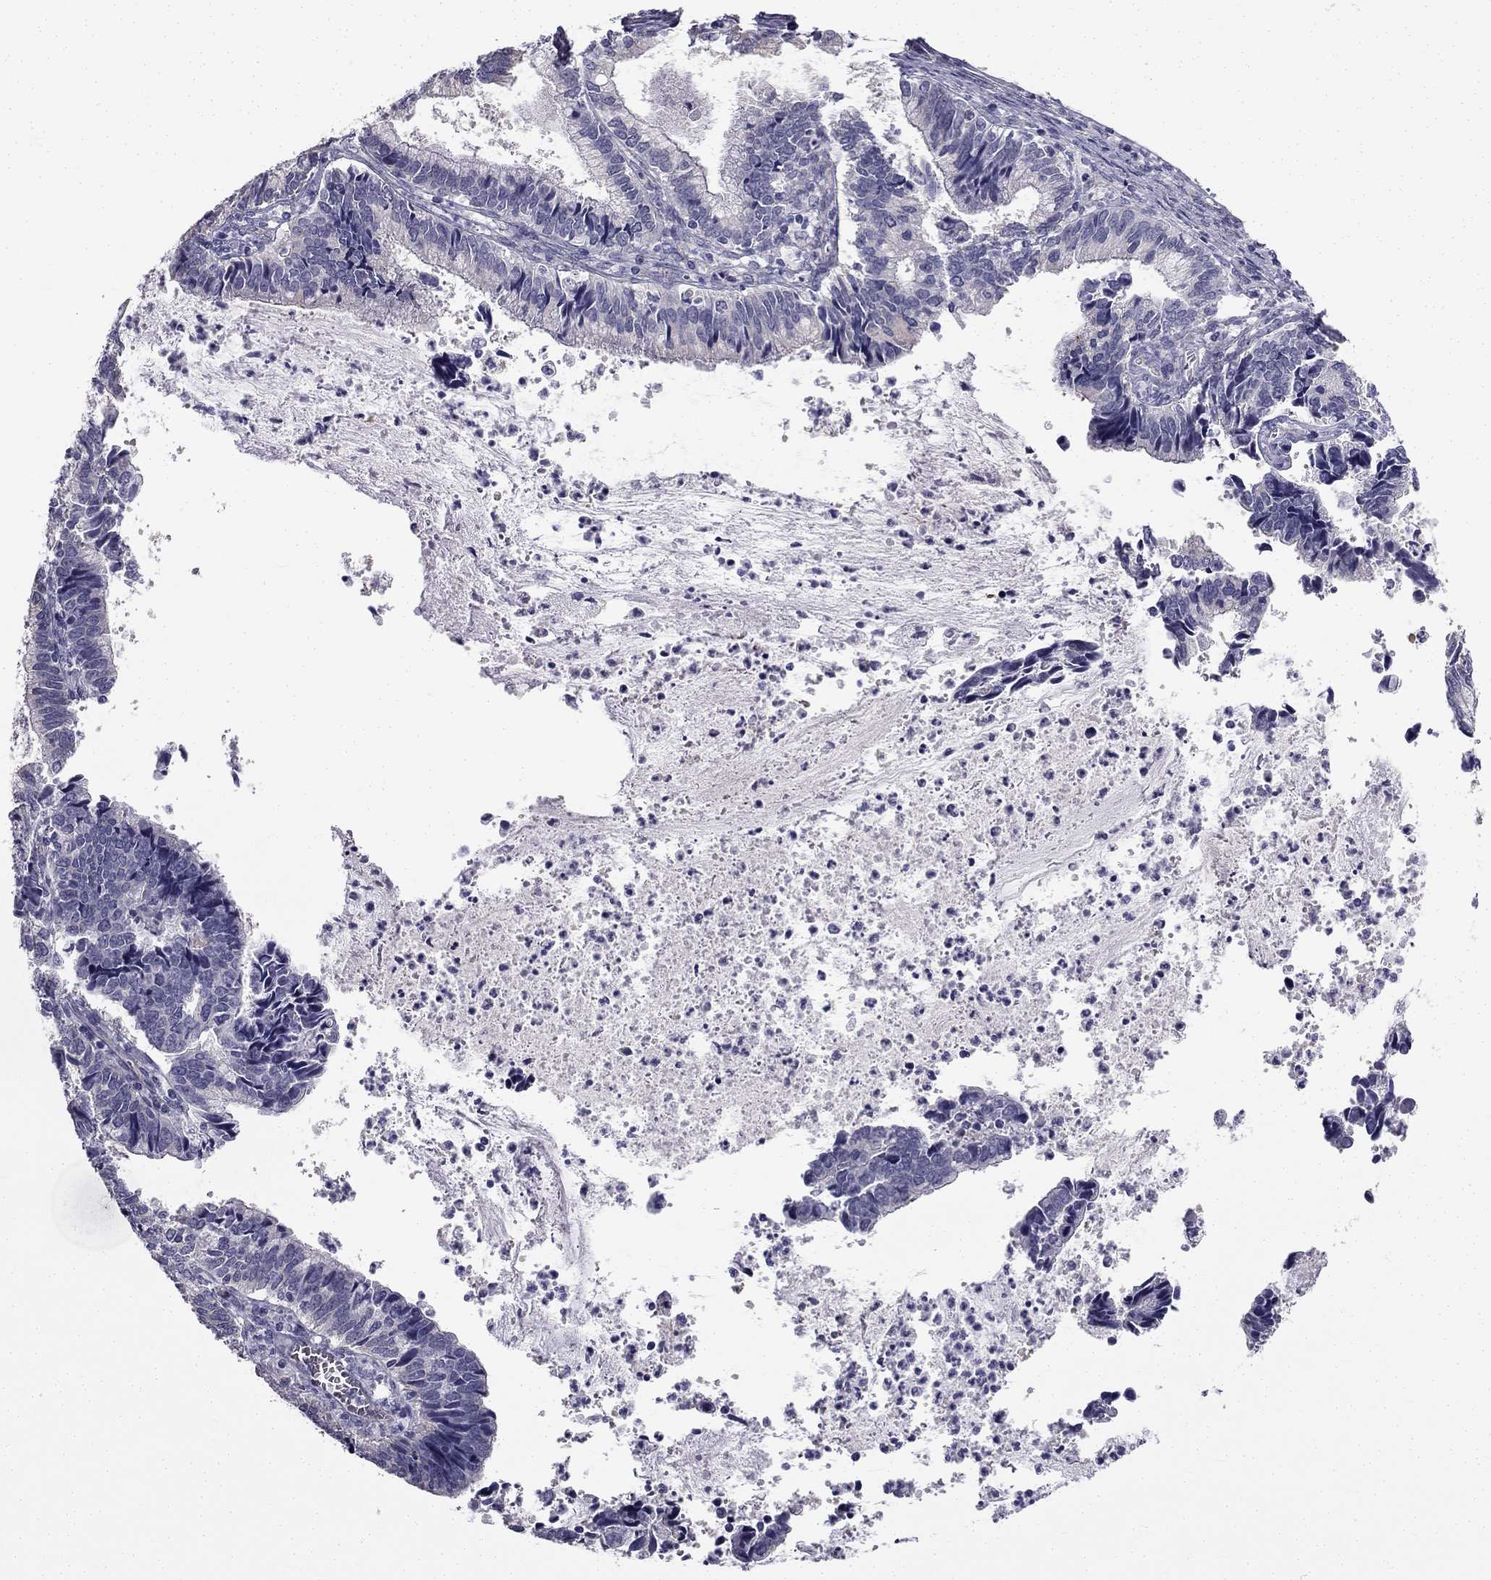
{"staining": {"intensity": "negative", "quantity": "none", "location": "none"}, "tissue": "cervical cancer", "cell_type": "Tumor cells", "image_type": "cancer", "snomed": [{"axis": "morphology", "description": "Adenocarcinoma, NOS"}, {"axis": "topography", "description": "Cervix"}], "caption": "Immunohistochemical staining of cervical adenocarcinoma demonstrates no significant staining in tumor cells. Nuclei are stained in blue.", "gene": "CCDC40", "patient": {"sex": "female", "age": 42}}